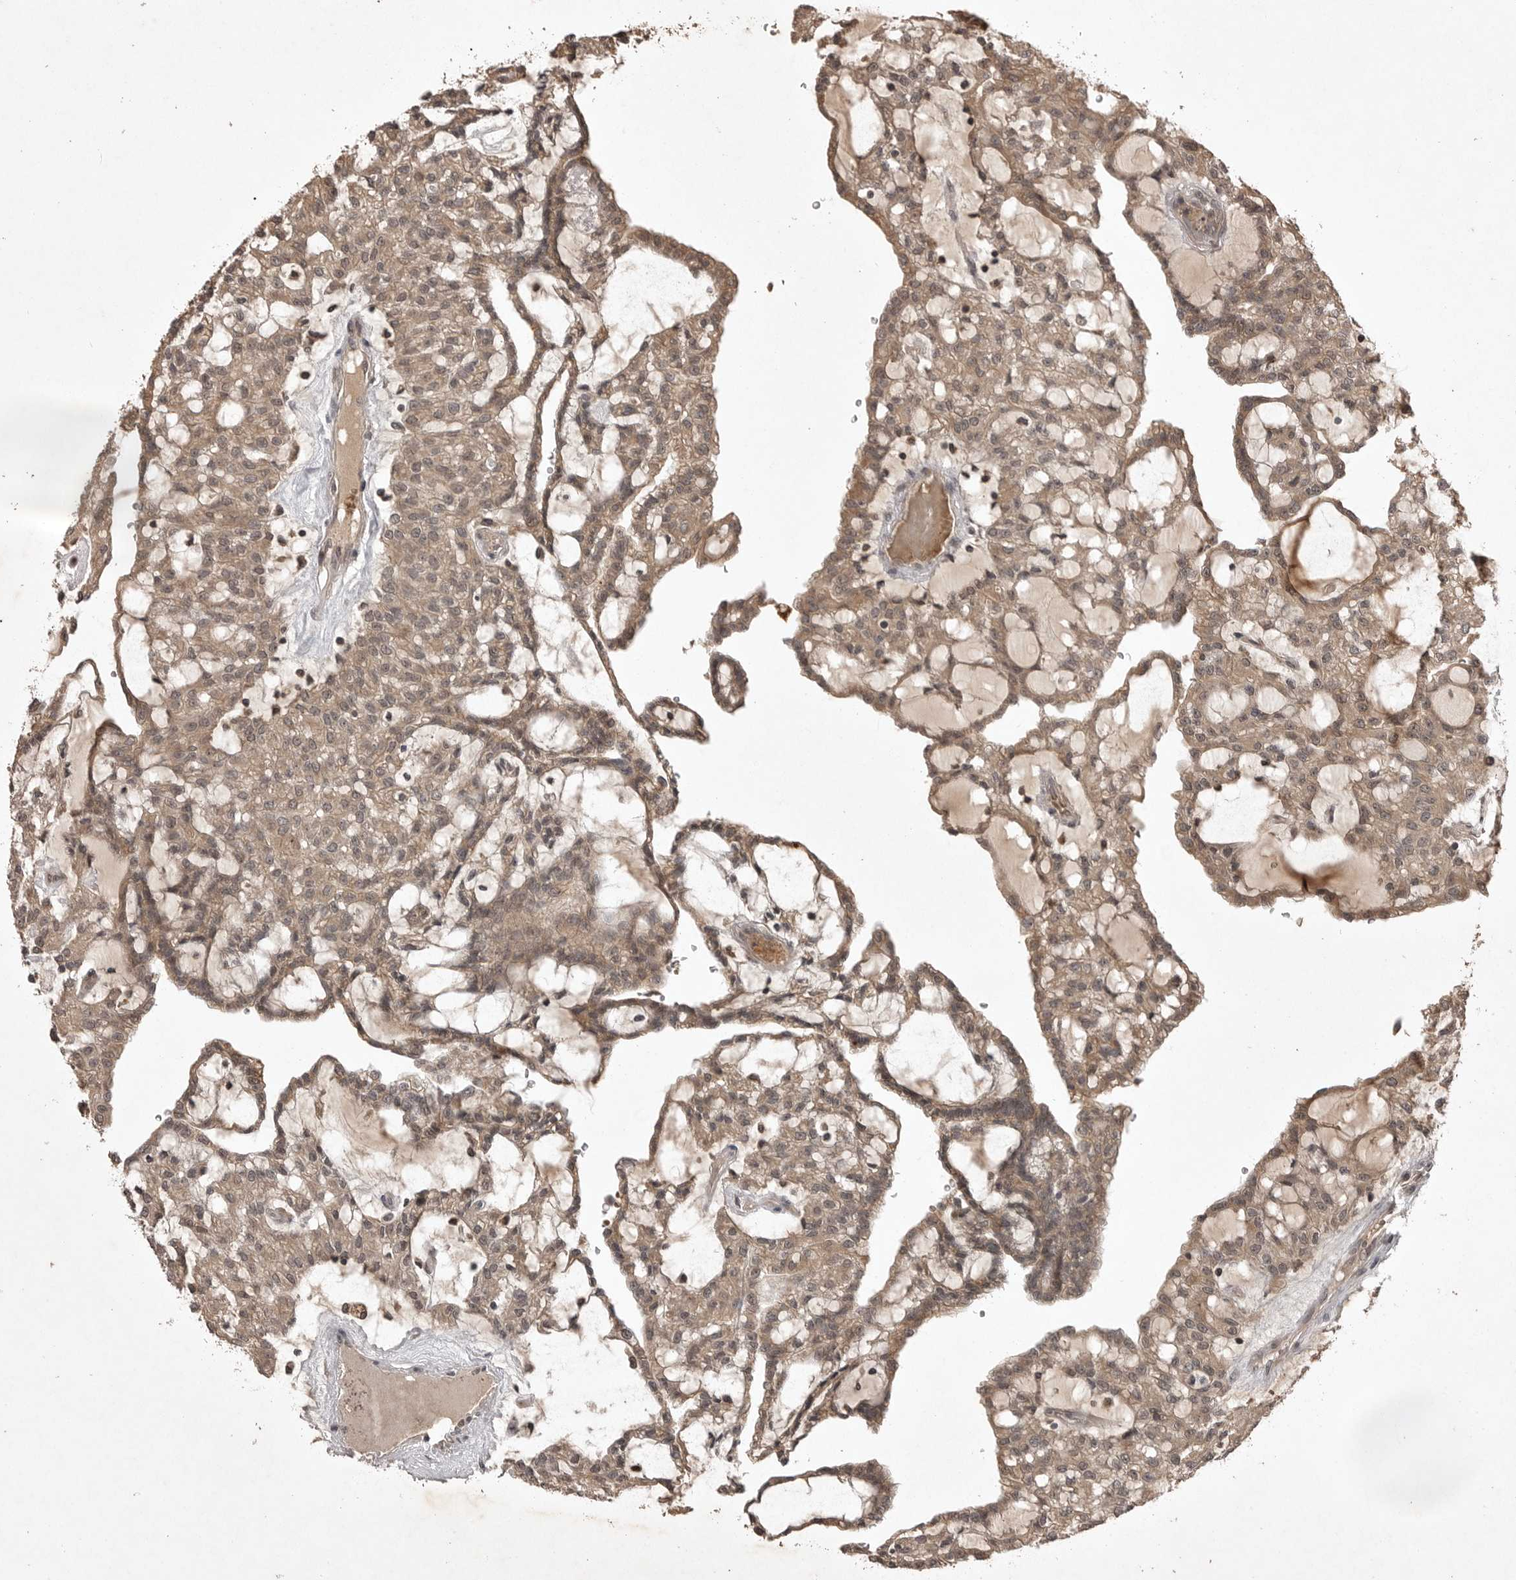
{"staining": {"intensity": "weak", "quantity": ">75%", "location": "cytoplasmic/membranous"}, "tissue": "renal cancer", "cell_type": "Tumor cells", "image_type": "cancer", "snomed": [{"axis": "morphology", "description": "Adenocarcinoma, NOS"}, {"axis": "topography", "description": "Kidney"}], "caption": "A brown stain shows weak cytoplasmic/membranous expression of a protein in adenocarcinoma (renal) tumor cells.", "gene": "AKAP7", "patient": {"sex": "male", "age": 63}}